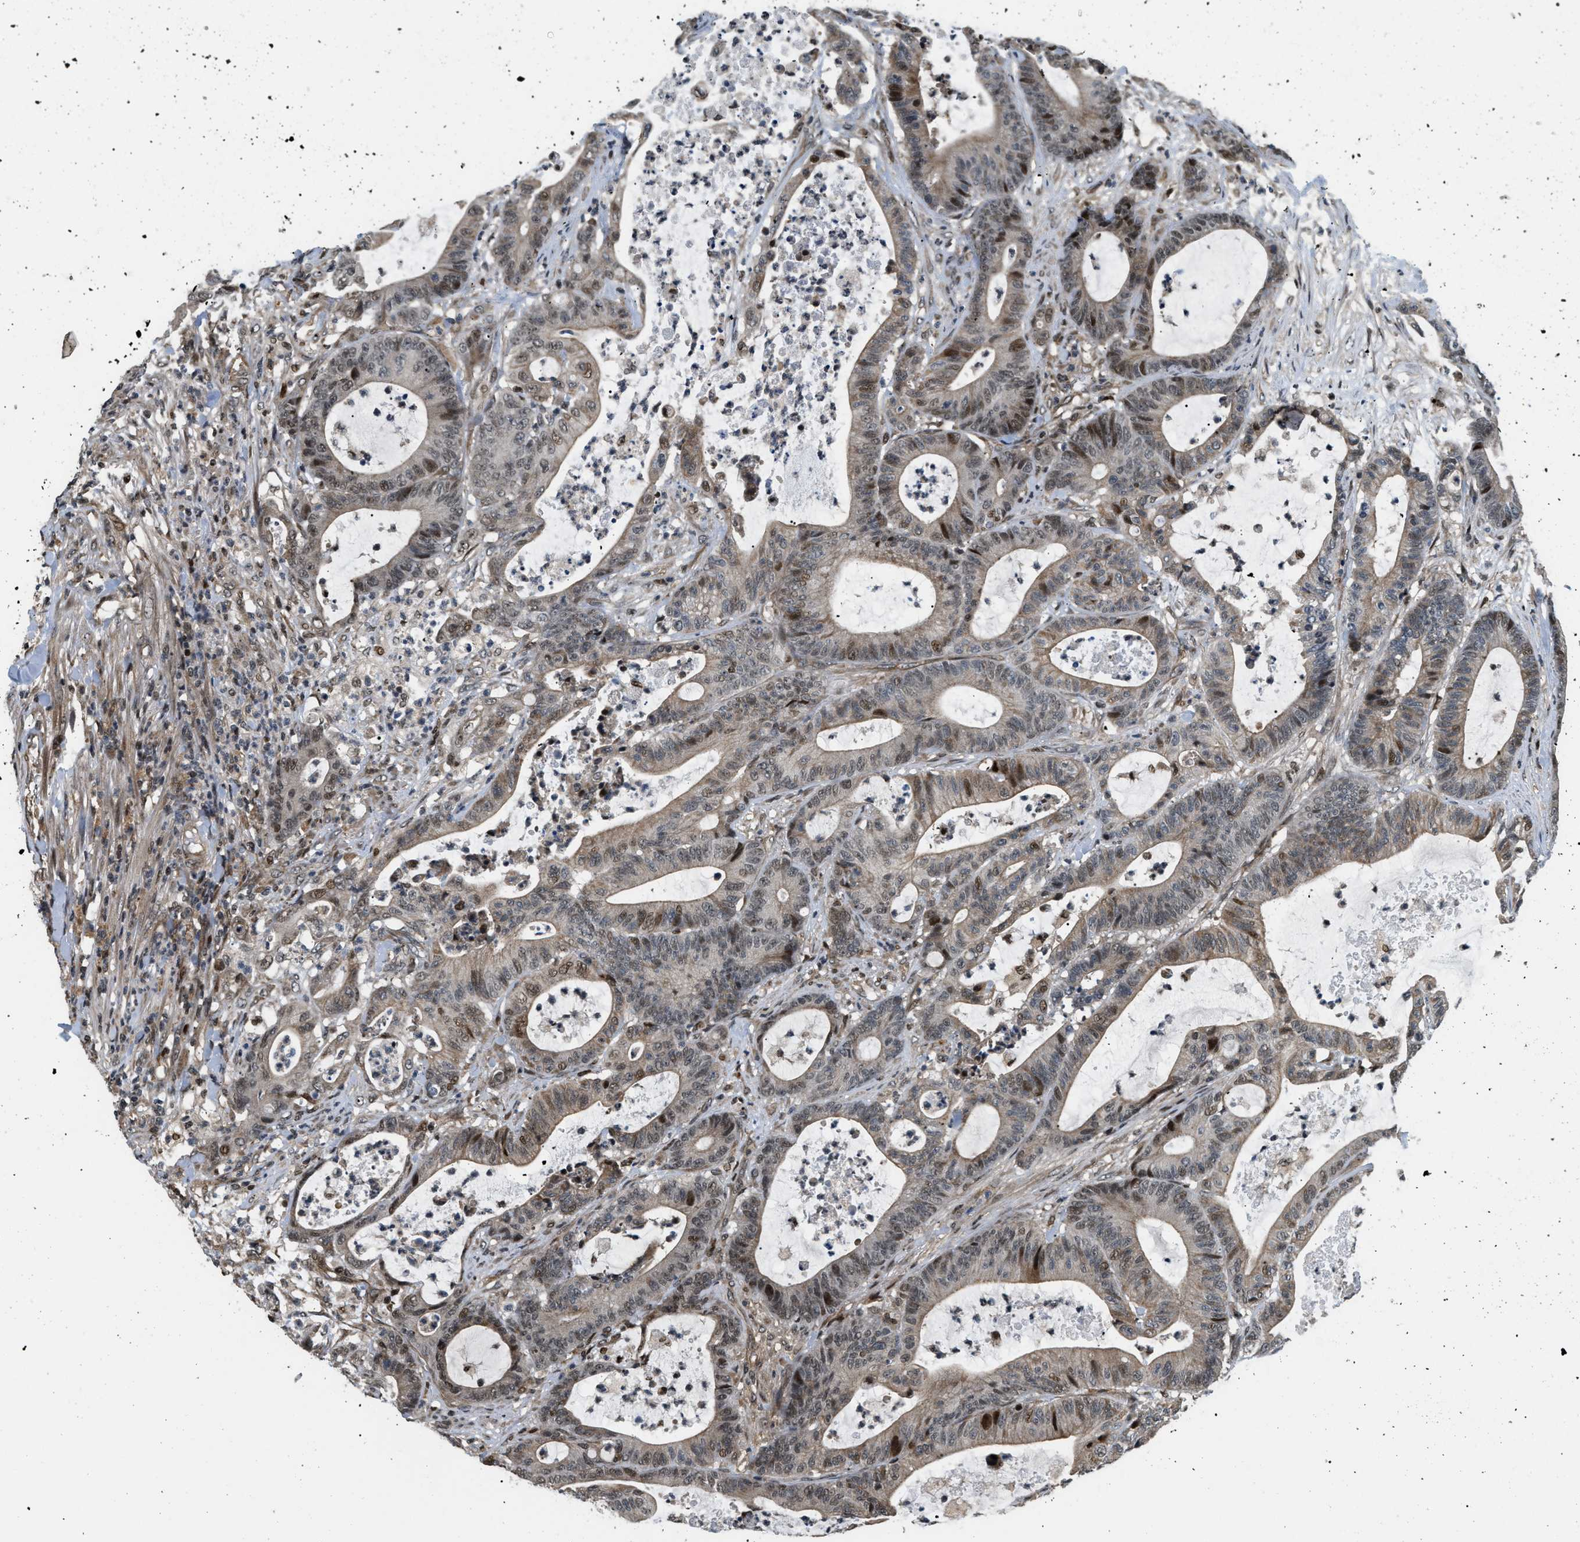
{"staining": {"intensity": "moderate", "quantity": "25%-75%", "location": "nuclear"}, "tissue": "colorectal cancer", "cell_type": "Tumor cells", "image_type": "cancer", "snomed": [{"axis": "morphology", "description": "Adenocarcinoma, NOS"}, {"axis": "topography", "description": "Colon"}], "caption": "The micrograph displays immunohistochemical staining of colorectal adenocarcinoma. There is moderate nuclear positivity is seen in about 25%-75% of tumor cells. (DAB IHC with brightfield microscopy, high magnification).", "gene": "LTA4H", "patient": {"sex": "female", "age": 84}}